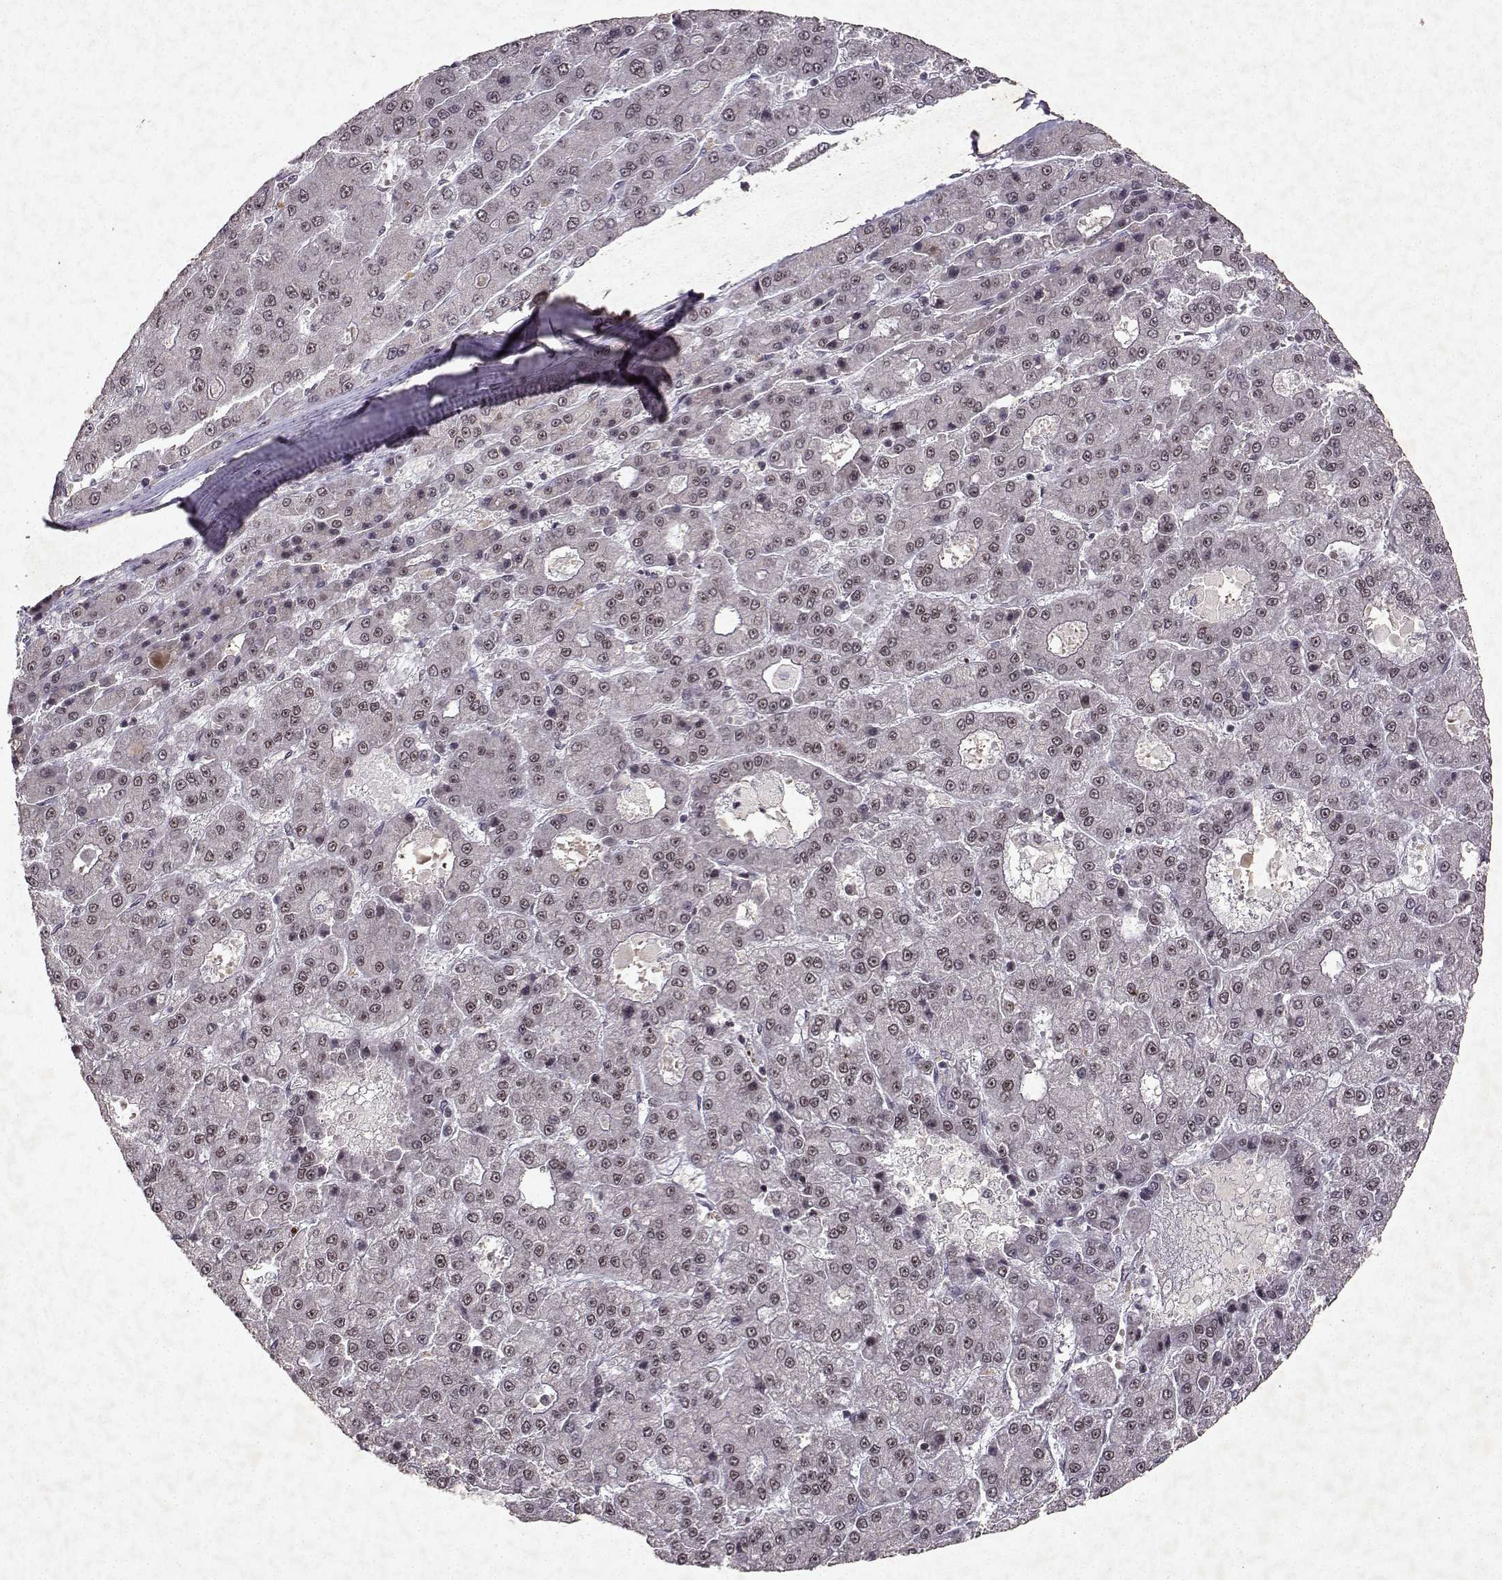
{"staining": {"intensity": "weak", "quantity": "<25%", "location": "nuclear"}, "tissue": "liver cancer", "cell_type": "Tumor cells", "image_type": "cancer", "snomed": [{"axis": "morphology", "description": "Carcinoma, Hepatocellular, NOS"}, {"axis": "topography", "description": "Liver"}], "caption": "The photomicrograph shows no staining of tumor cells in liver hepatocellular carcinoma.", "gene": "DDX56", "patient": {"sex": "male", "age": 70}}